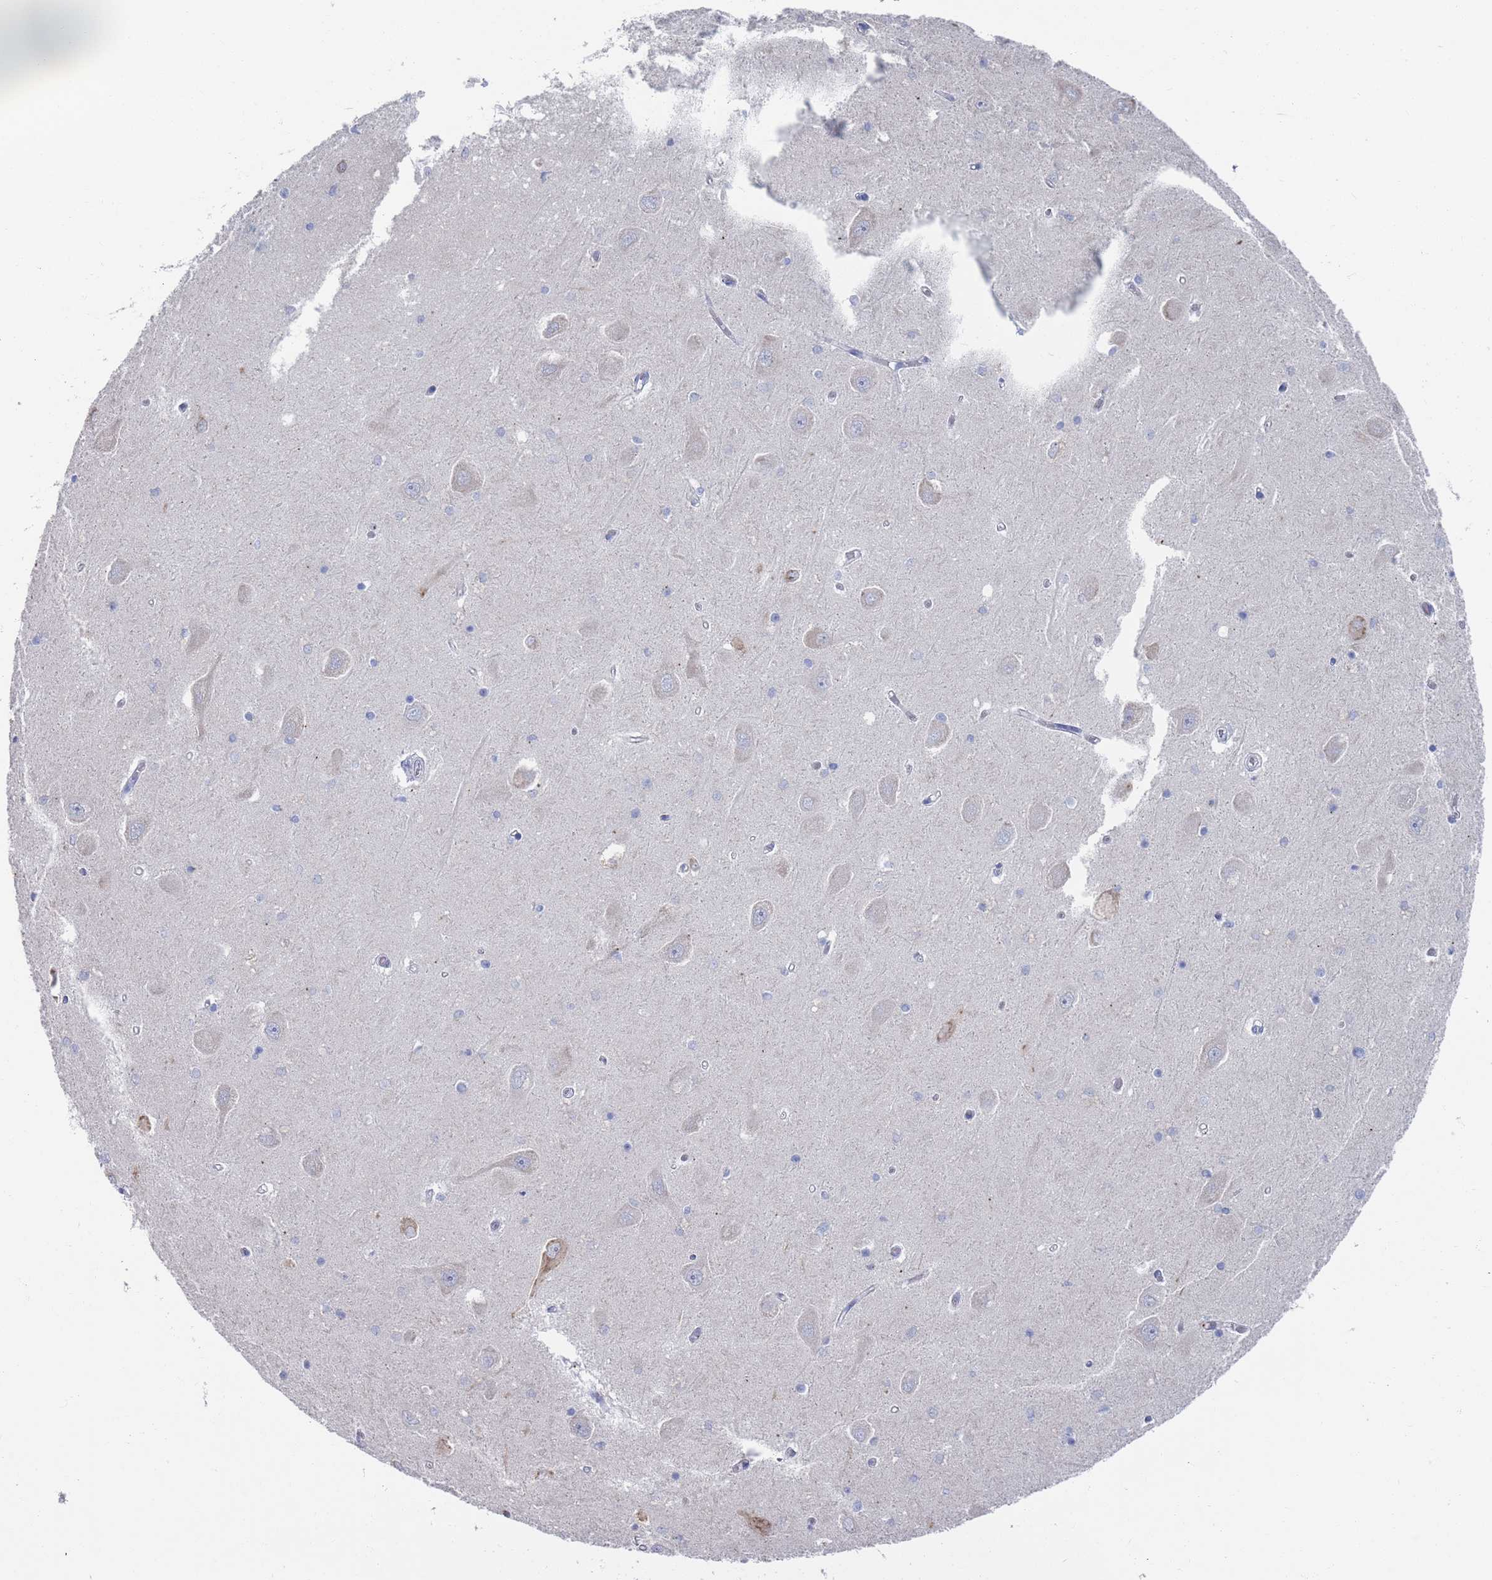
{"staining": {"intensity": "negative", "quantity": "none", "location": "none"}, "tissue": "hippocampus", "cell_type": "Glial cells", "image_type": "normal", "snomed": [{"axis": "morphology", "description": "Normal tissue, NOS"}, {"axis": "topography", "description": "Hippocampus"}], "caption": "The histopathology image displays no staining of glial cells in unremarkable hippocampus. (DAB (3,3'-diaminobenzidine) IHC visualized using brightfield microscopy, high magnification).", "gene": "MAT1A", "patient": {"sex": "male", "age": 45}}